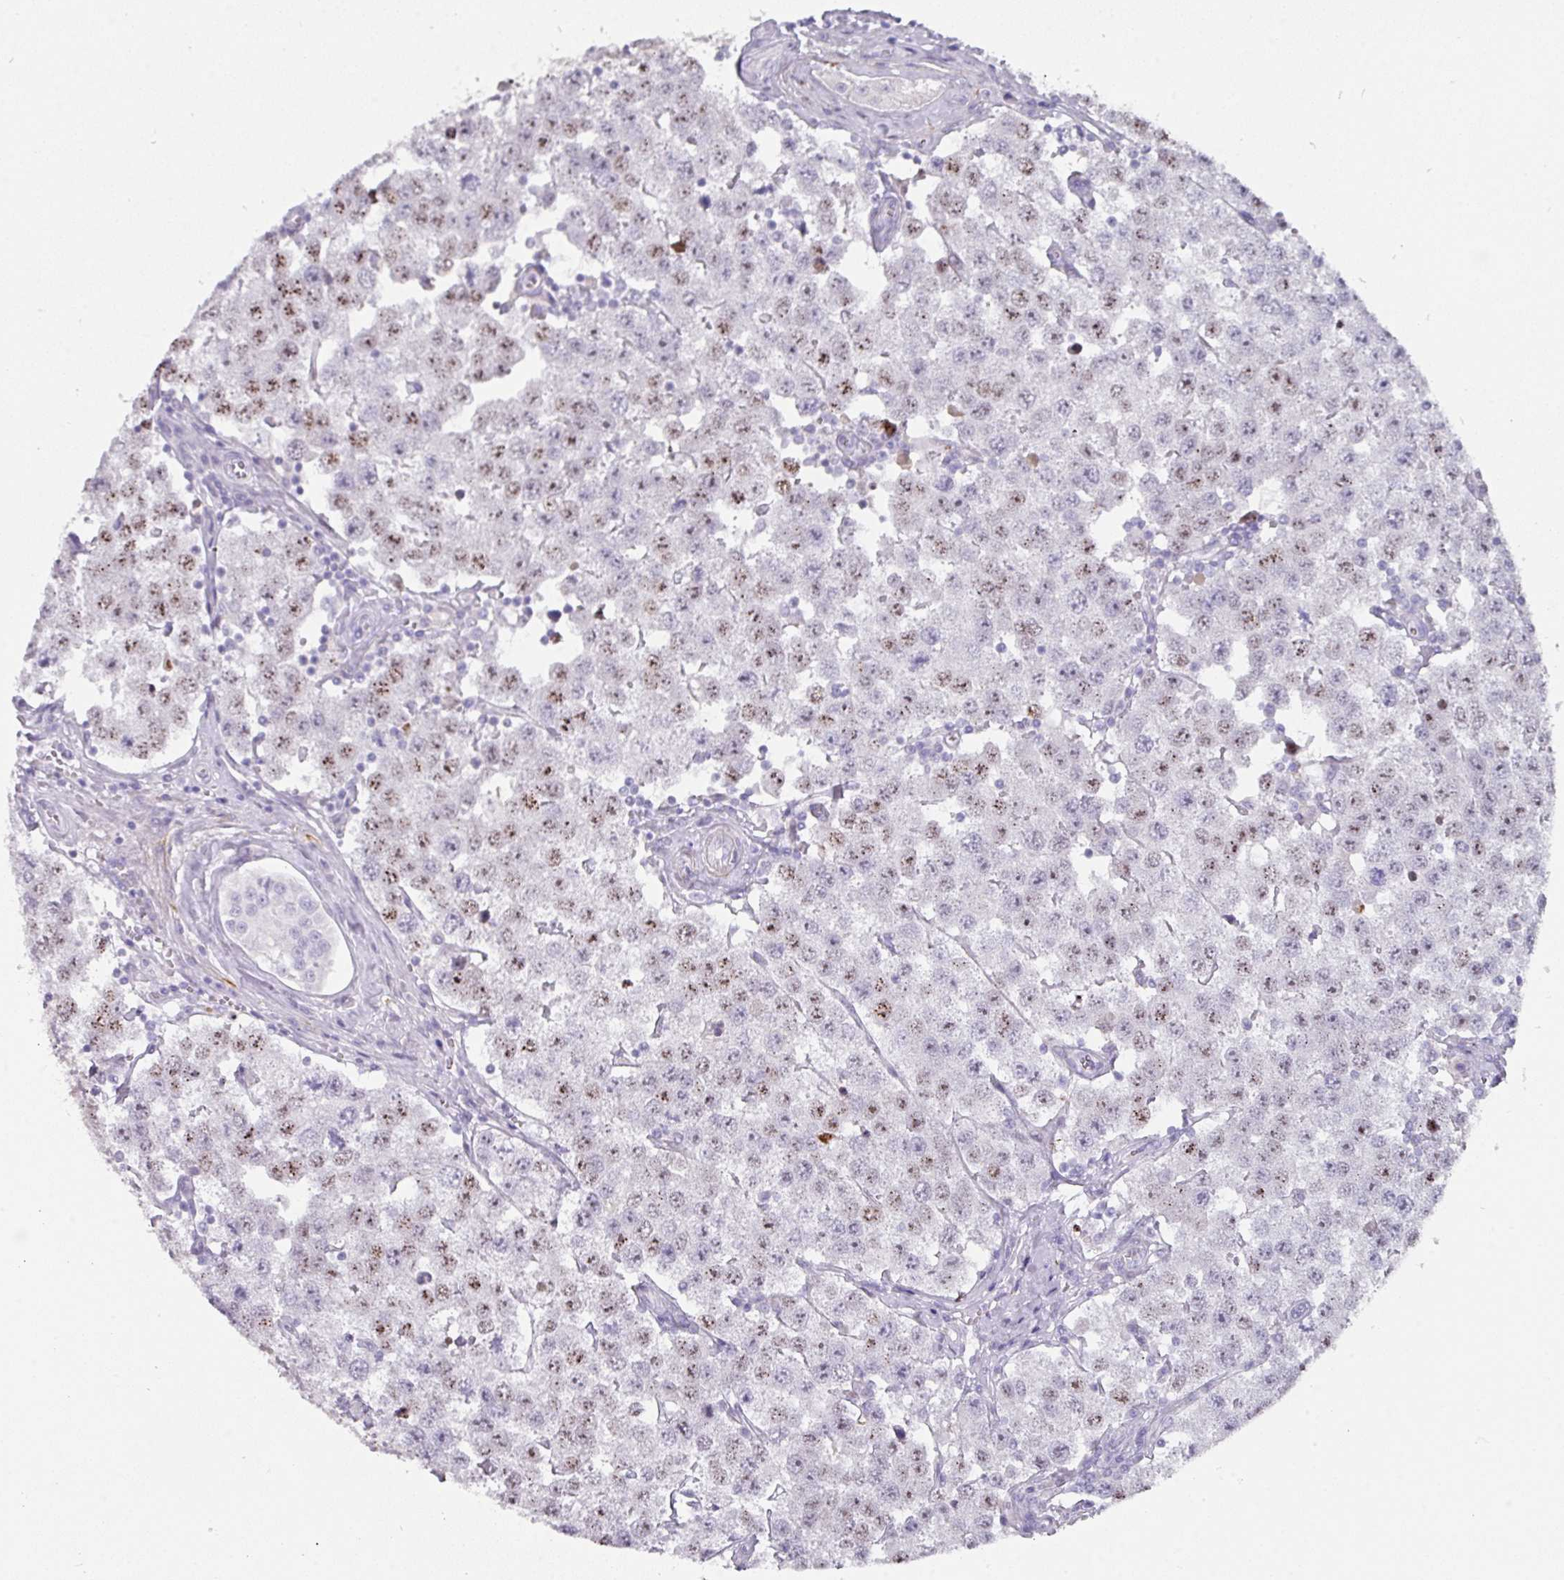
{"staining": {"intensity": "moderate", "quantity": "25%-75%", "location": "nuclear"}, "tissue": "testis cancer", "cell_type": "Tumor cells", "image_type": "cancer", "snomed": [{"axis": "morphology", "description": "Seminoma, NOS"}, {"axis": "topography", "description": "Testis"}], "caption": "Immunohistochemical staining of testis cancer demonstrates medium levels of moderate nuclear protein expression in approximately 25%-75% of tumor cells. (Brightfield microscopy of DAB IHC at high magnification).", "gene": "ANKRD29", "patient": {"sex": "male", "age": 34}}